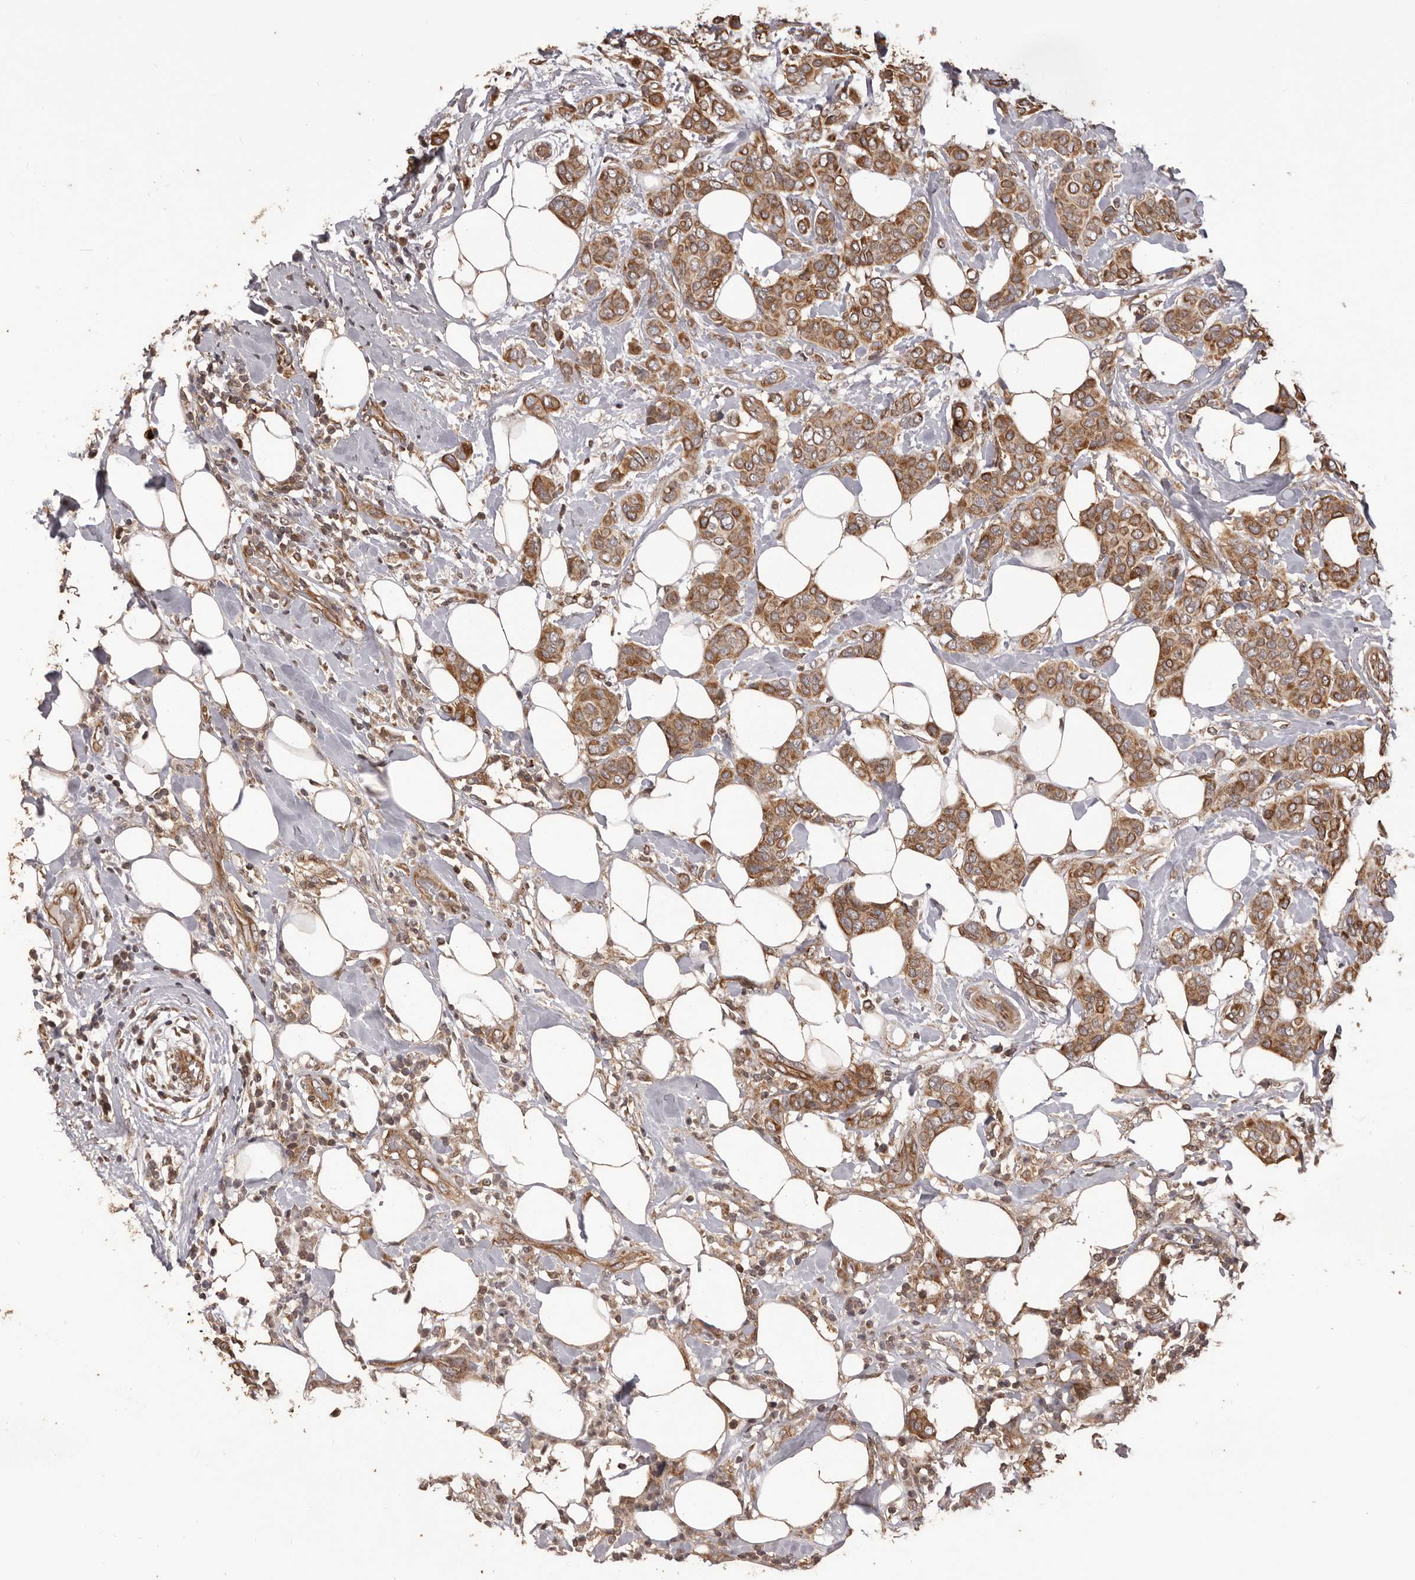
{"staining": {"intensity": "moderate", "quantity": ">75%", "location": "cytoplasmic/membranous"}, "tissue": "breast cancer", "cell_type": "Tumor cells", "image_type": "cancer", "snomed": [{"axis": "morphology", "description": "Lobular carcinoma"}, {"axis": "topography", "description": "Breast"}], "caption": "Moderate cytoplasmic/membranous protein expression is present in about >75% of tumor cells in breast lobular carcinoma.", "gene": "QRSL1", "patient": {"sex": "female", "age": 51}}